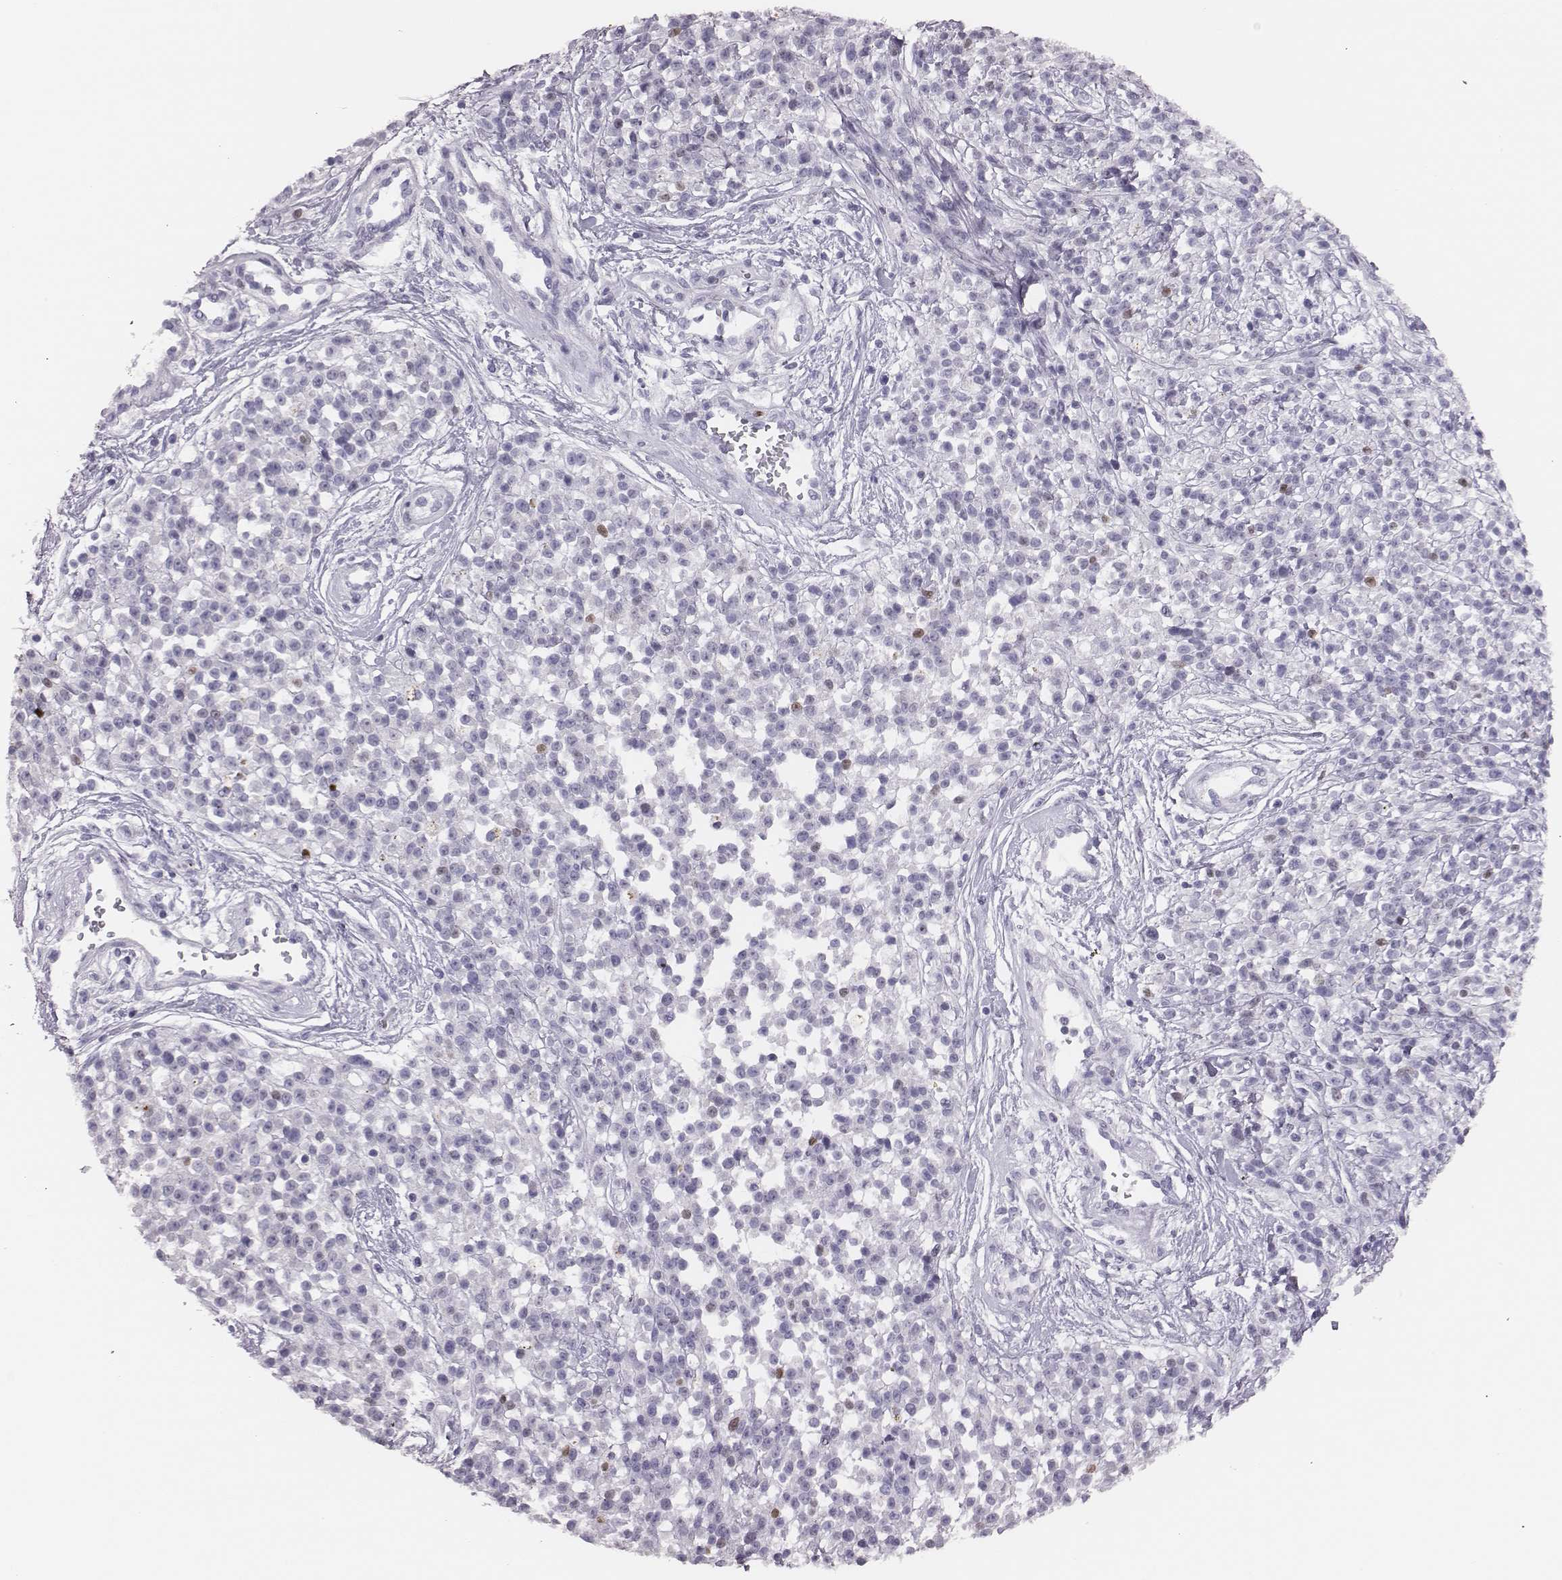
{"staining": {"intensity": "negative", "quantity": "none", "location": "none"}, "tissue": "melanoma", "cell_type": "Tumor cells", "image_type": "cancer", "snomed": [{"axis": "morphology", "description": "Malignant melanoma, NOS"}, {"axis": "topography", "description": "Skin"}, {"axis": "topography", "description": "Skin of trunk"}], "caption": "IHC photomicrograph of human malignant melanoma stained for a protein (brown), which demonstrates no expression in tumor cells. (Stains: DAB immunohistochemistry (IHC) with hematoxylin counter stain, Microscopy: brightfield microscopy at high magnification).", "gene": "H1-6", "patient": {"sex": "male", "age": 74}}